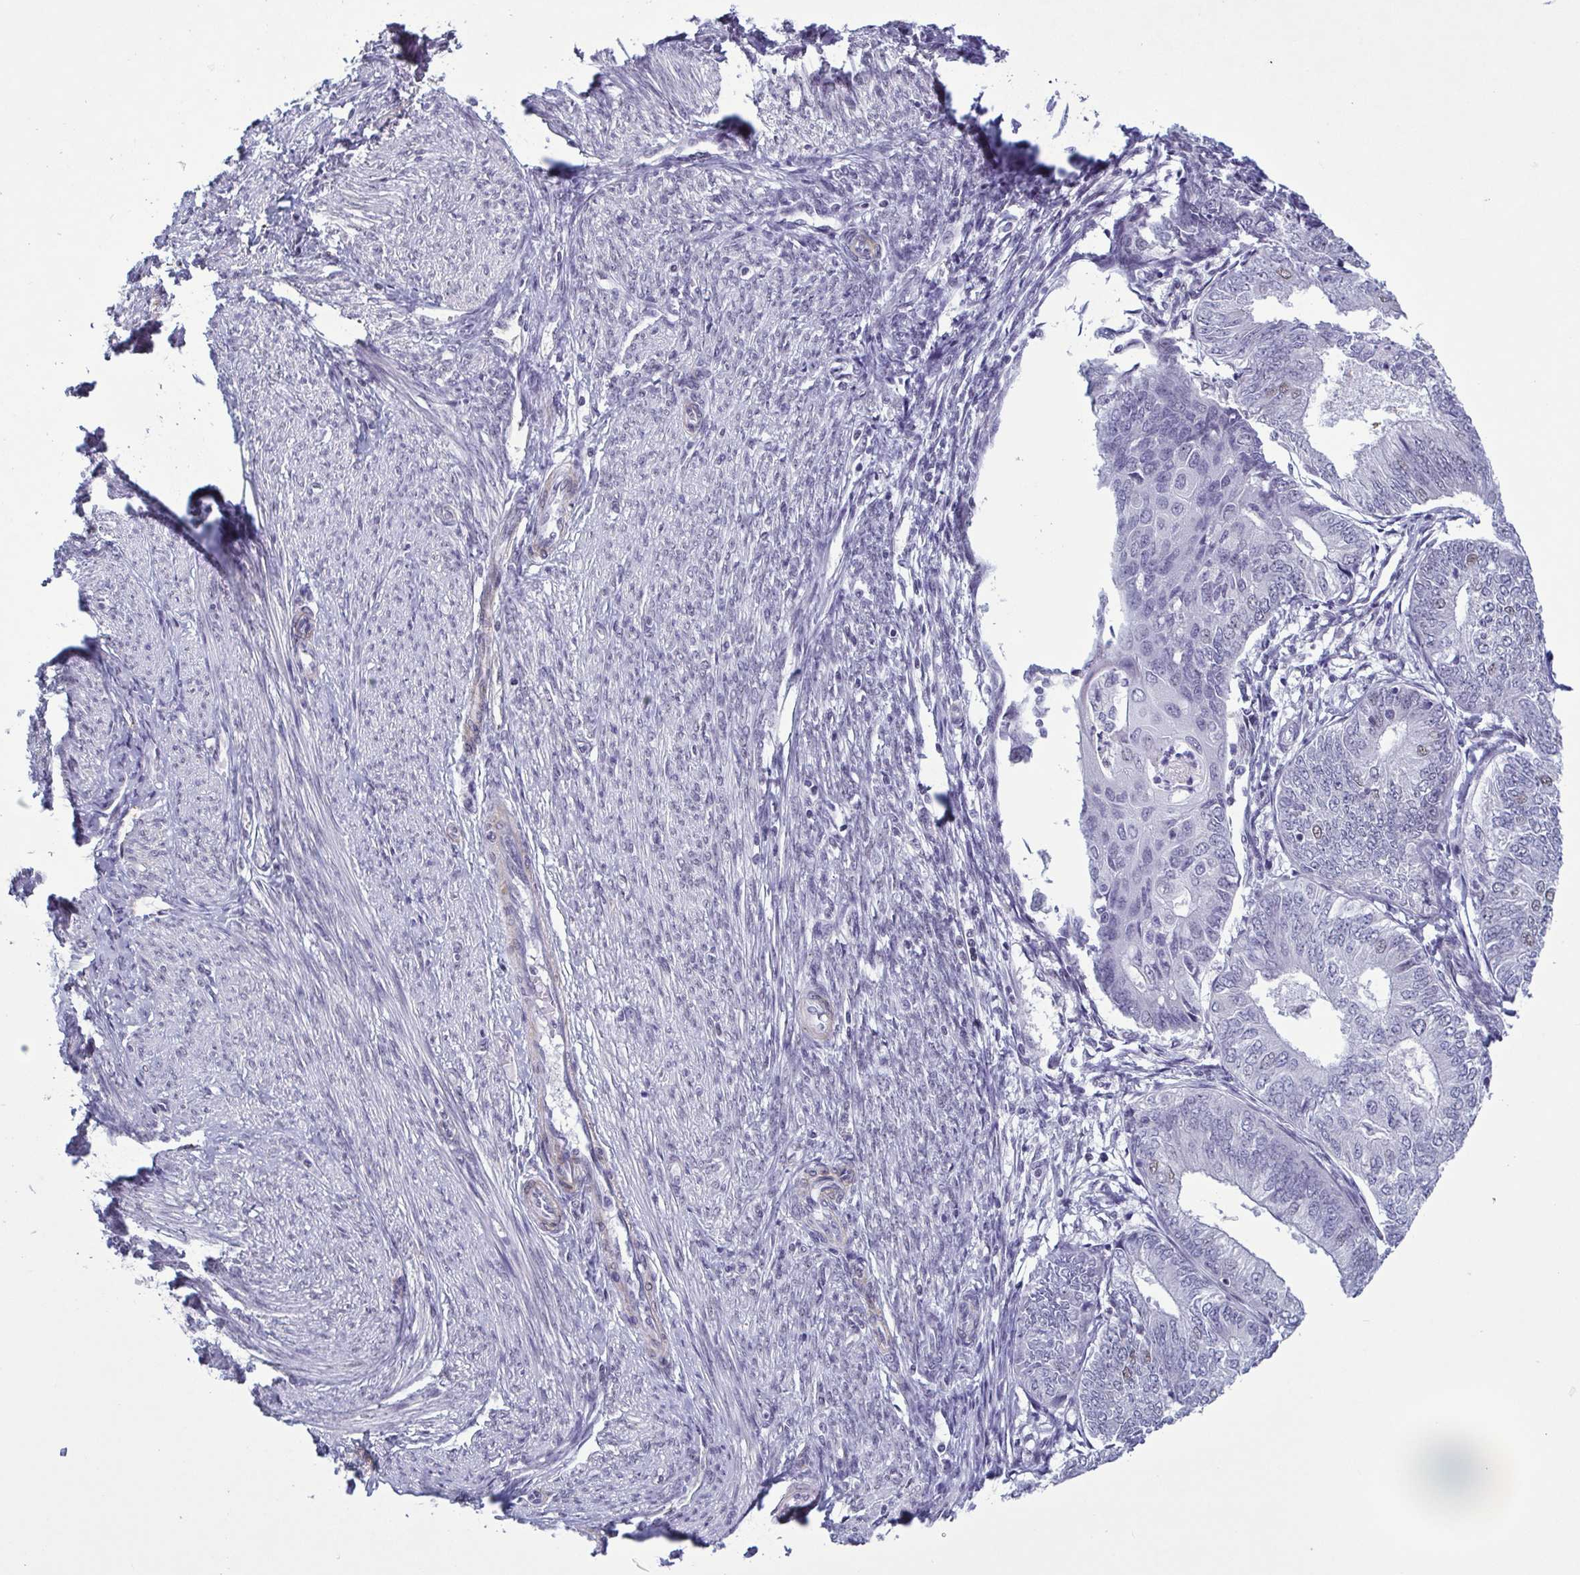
{"staining": {"intensity": "weak", "quantity": "<25%", "location": "nuclear"}, "tissue": "endometrial cancer", "cell_type": "Tumor cells", "image_type": "cancer", "snomed": [{"axis": "morphology", "description": "Adenocarcinoma, NOS"}, {"axis": "topography", "description": "Endometrium"}], "caption": "IHC photomicrograph of neoplastic tissue: human endometrial cancer stained with DAB (3,3'-diaminobenzidine) exhibits no significant protein staining in tumor cells. Nuclei are stained in blue.", "gene": "TMEM92", "patient": {"sex": "female", "age": 58}}